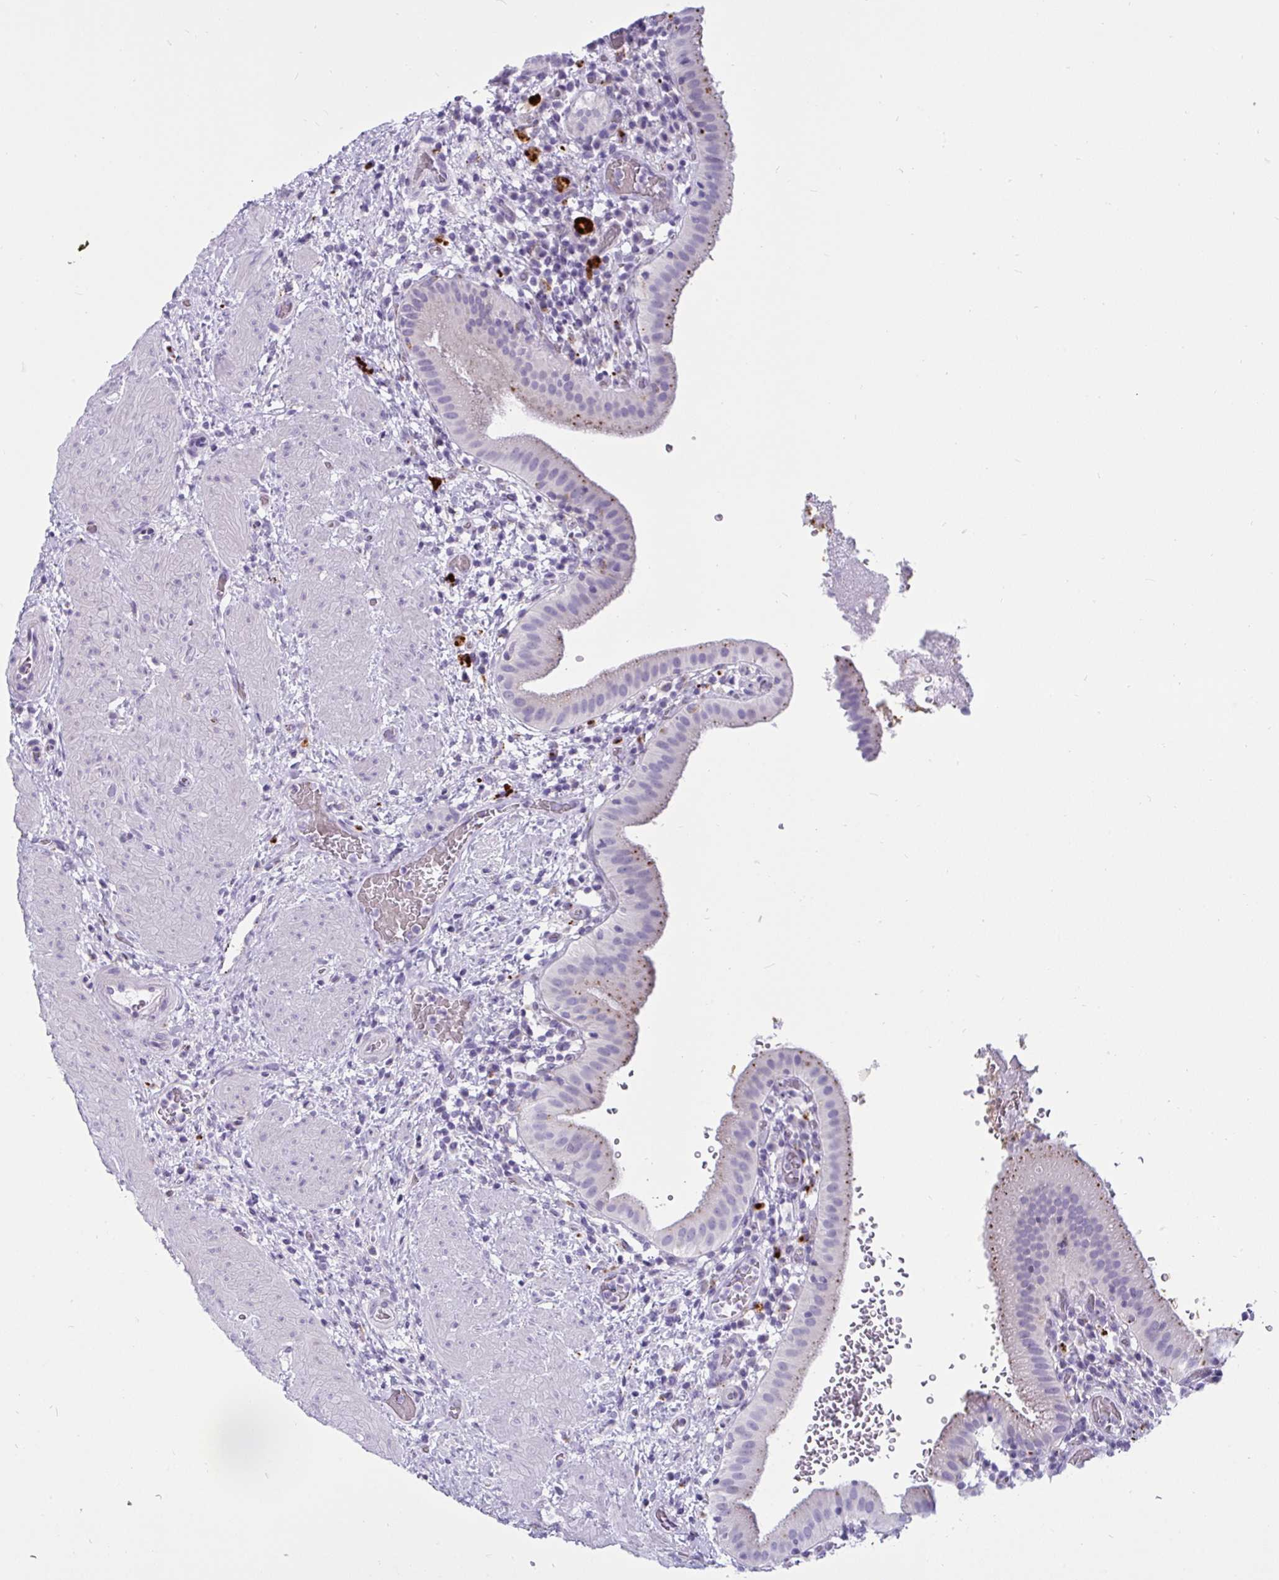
{"staining": {"intensity": "weak", "quantity": "<25%", "location": "cytoplasmic/membranous"}, "tissue": "gallbladder", "cell_type": "Glandular cells", "image_type": "normal", "snomed": [{"axis": "morphology", "description": "Normal tissue, NOS"}, {"axis": "topography", "description": "Gallbladder"}], "caption": "Immunohistochemical staining of unremarkable gallbladder exhibits no significant expression in glandular cells. (DAB immunohistochemistry (IHC), high magnification).", "gene": "CTSZ", "patient": {"sex": "male", "age": 26}}